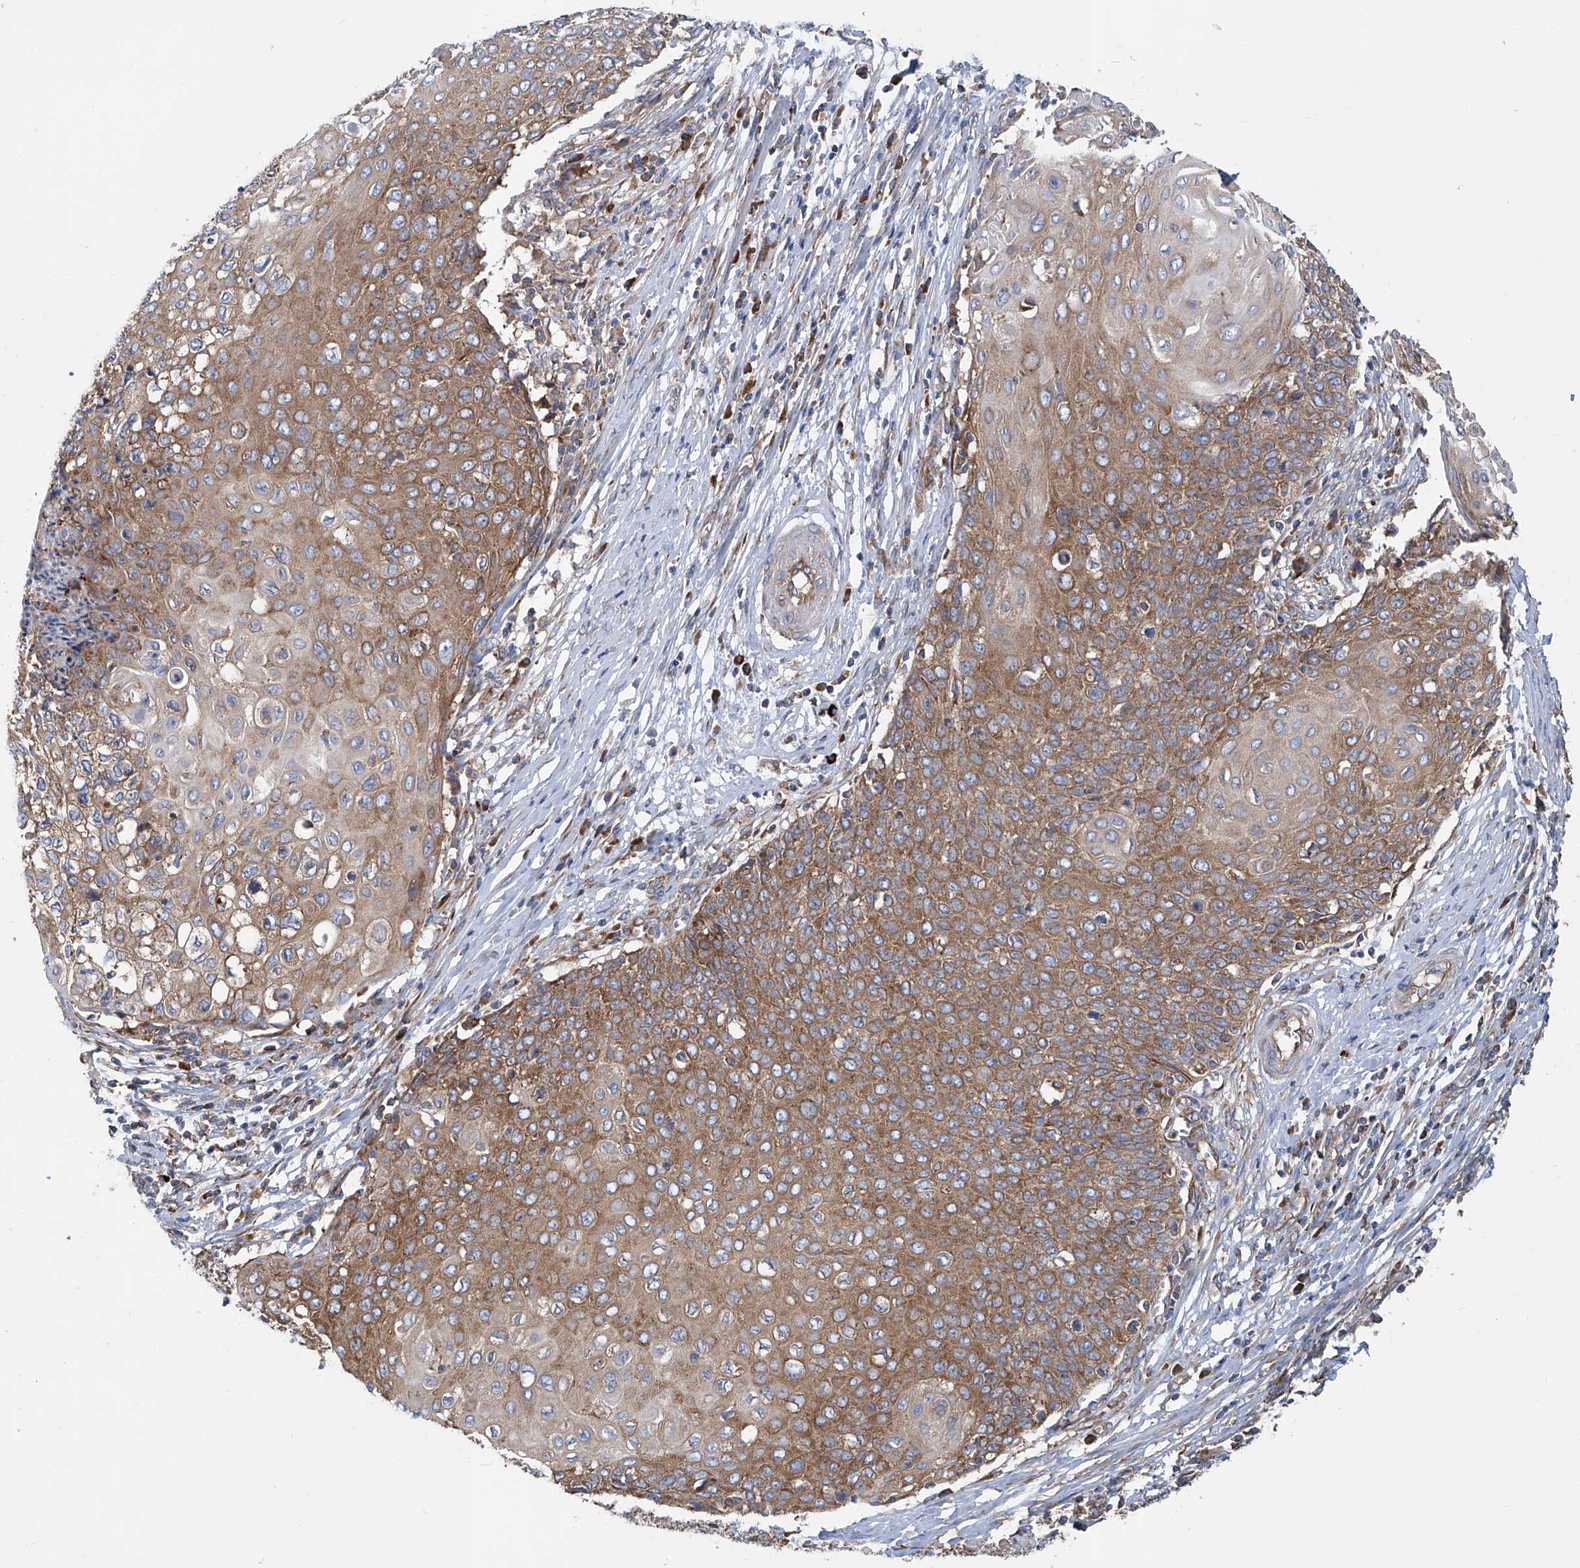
{"staining": {"intensity": "moderate", "quantity": ">75%", "location": "cytoplasmic/membranous"}, "tissue": "cervical cancer", "cell_type": "Tumor cells", "image_type": "cancer", "snomed": [{"axis": "morphology", "description": "Squamous cell carcinoma, NOS"}, {"axis": "topography", "description": "Cervix"}], "caption": "Moderate cytoplasmic/membranous positivity for a protein is seen in approximately >75% of tumor cells of cervical squamous cell carcinoma using immunohistochemistry (IHC).", "gene": "SENP2", "patient": {"sex": "female", "age": 39}}